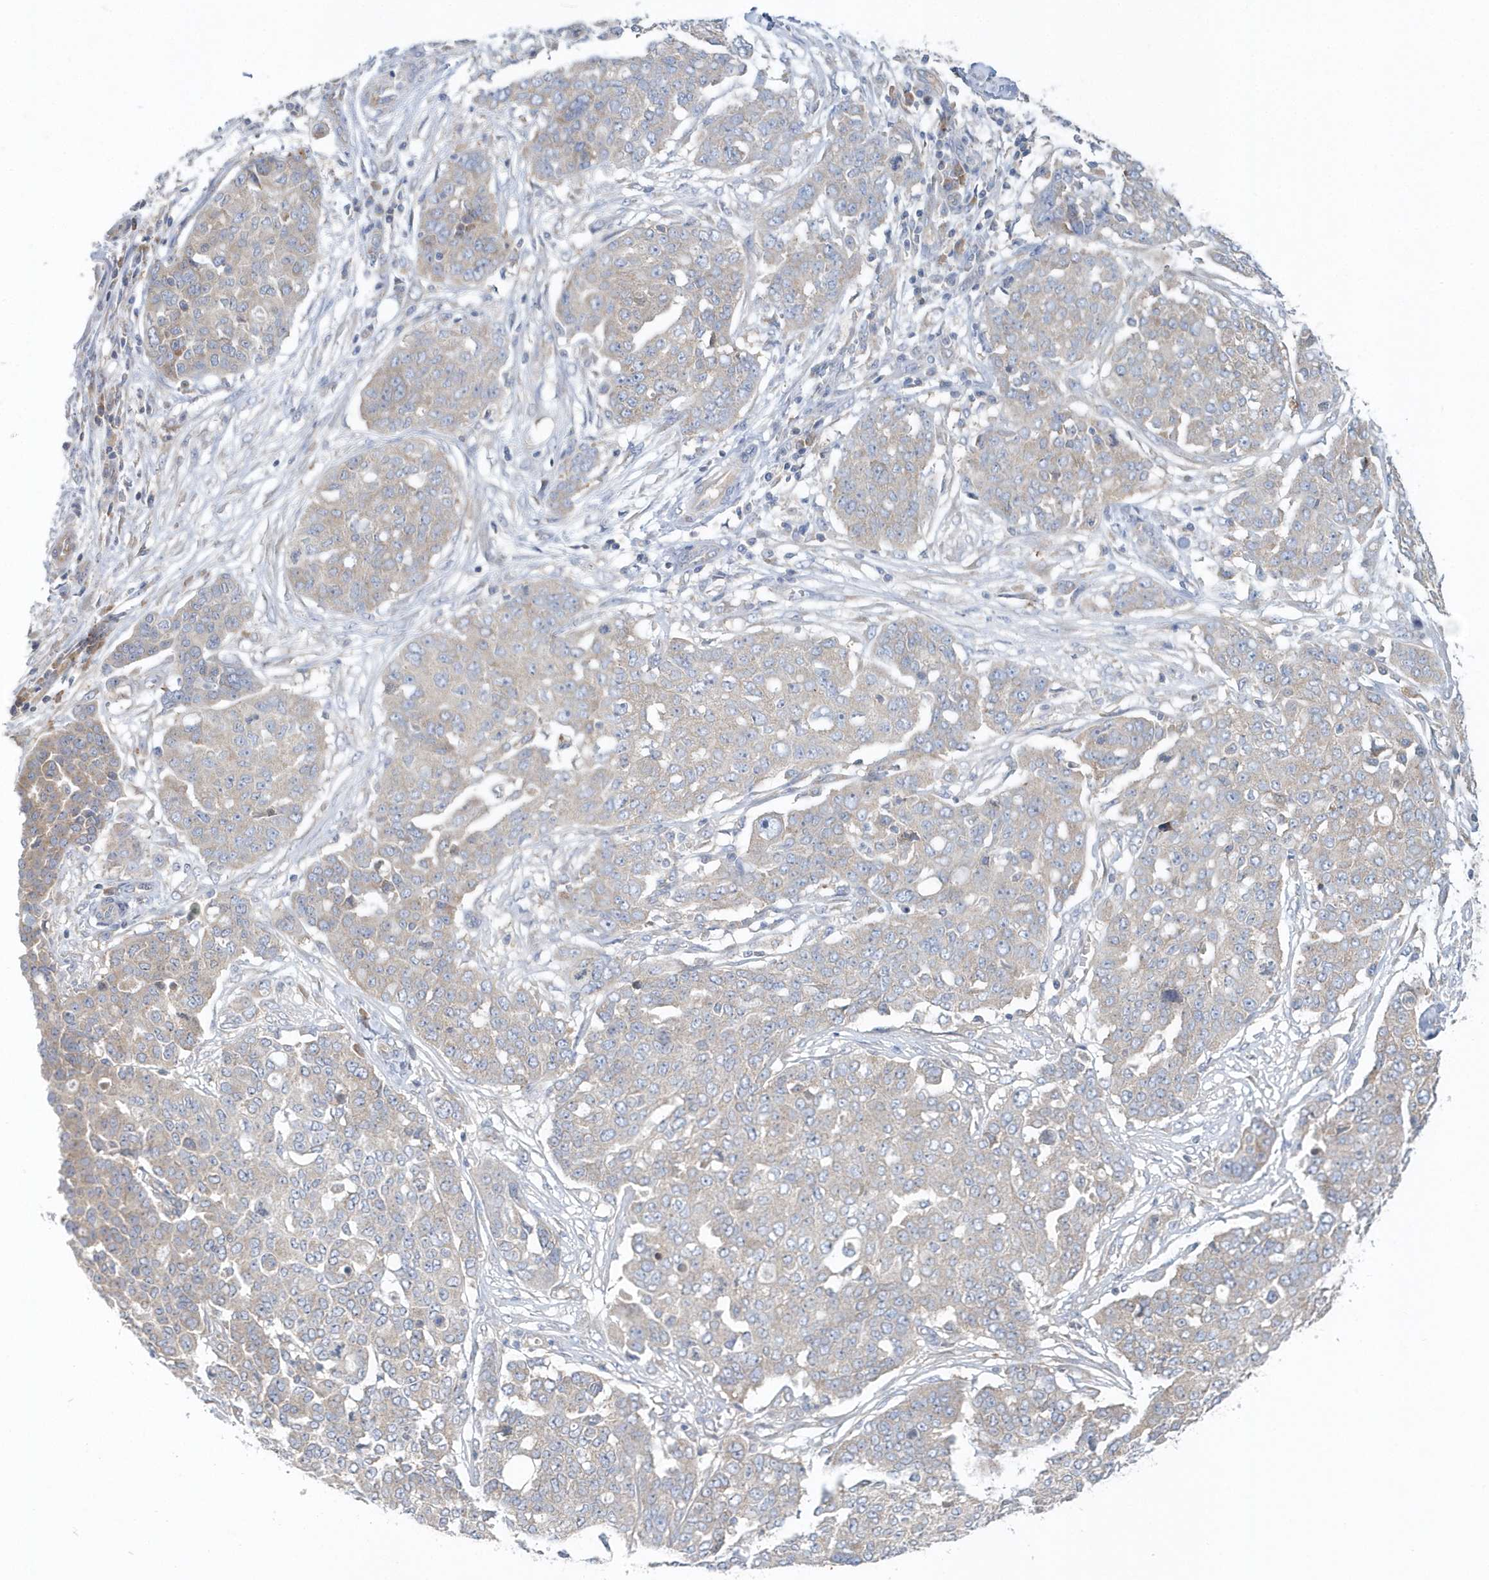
{"staining": {"intensity": "weak", "quantity": "<25%", "location": "cytoplasmic/membranous"}, "tissue": "ovarian cancer", "cell_type": "Tumor cells", "image_type": "cancer", "snomed": [{"axis": "morphology", "description": "Cystadenocarcinoma, serous, NOS"}, {"axis": "topography", "description": "Soft tissue"}, {"axis": "topography", "description": "Ovary"}], "caption": "Tumor cells show no significant expression in ovarian cancer (serous cystadenocarcinoma).", "gene": "EIF3C", "patient": {"sex": "female", "age": 57}}